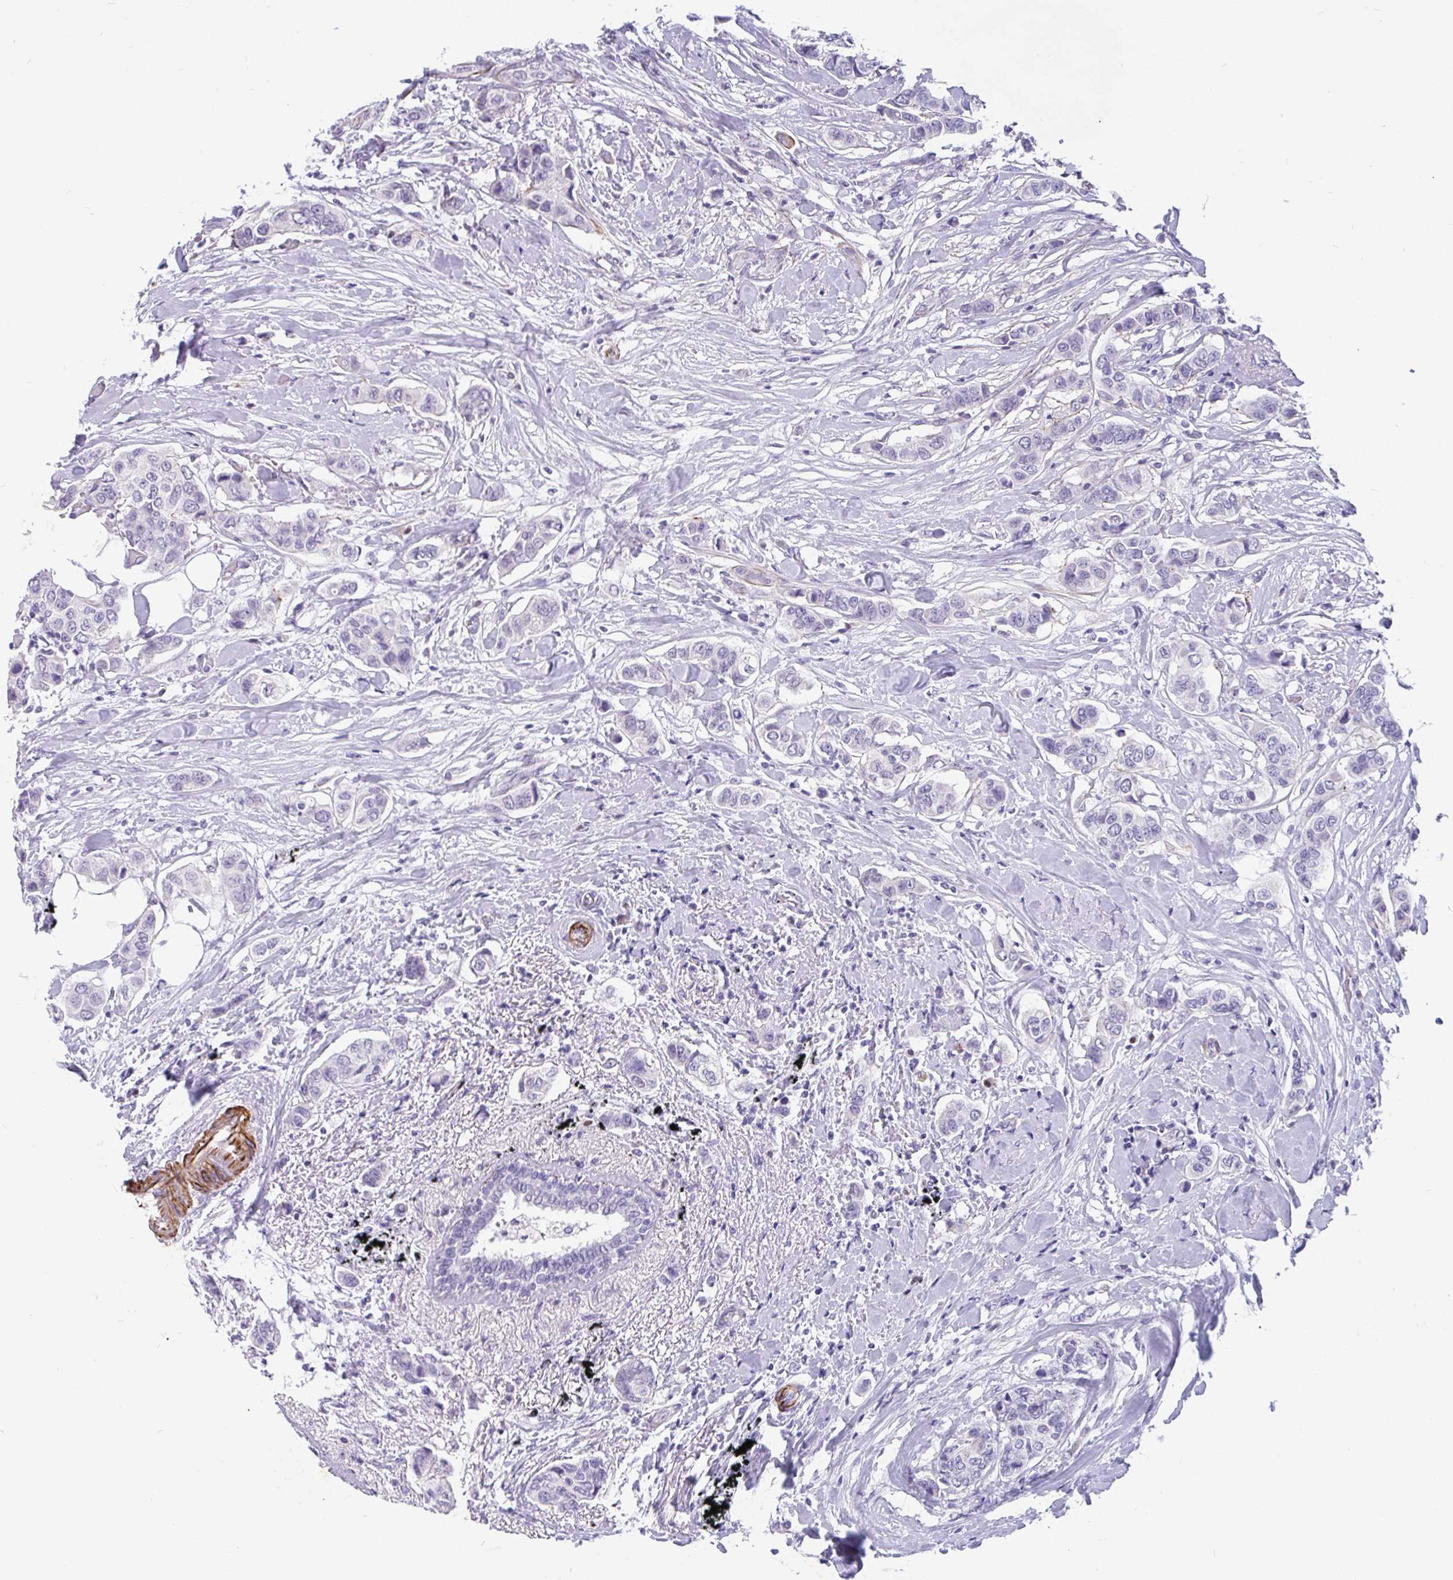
{"staining": {"intensity": "negative", "quantity": "none", "location": "none"}, "tissue": "breast cancer", "cell_type": "Tumor cells", "image_type": "cancer", "snomed": [{"axis": "morphology", "description": "Lobular carcinoma"}, {"axis": "topography", "description": "Breast"}], "caption": "This is an IHC image of lobular carcinoma (breast). There is no positivity in tumor cells.", "gene": "EML5", "patient": {"sex": "female", "age": 51}}